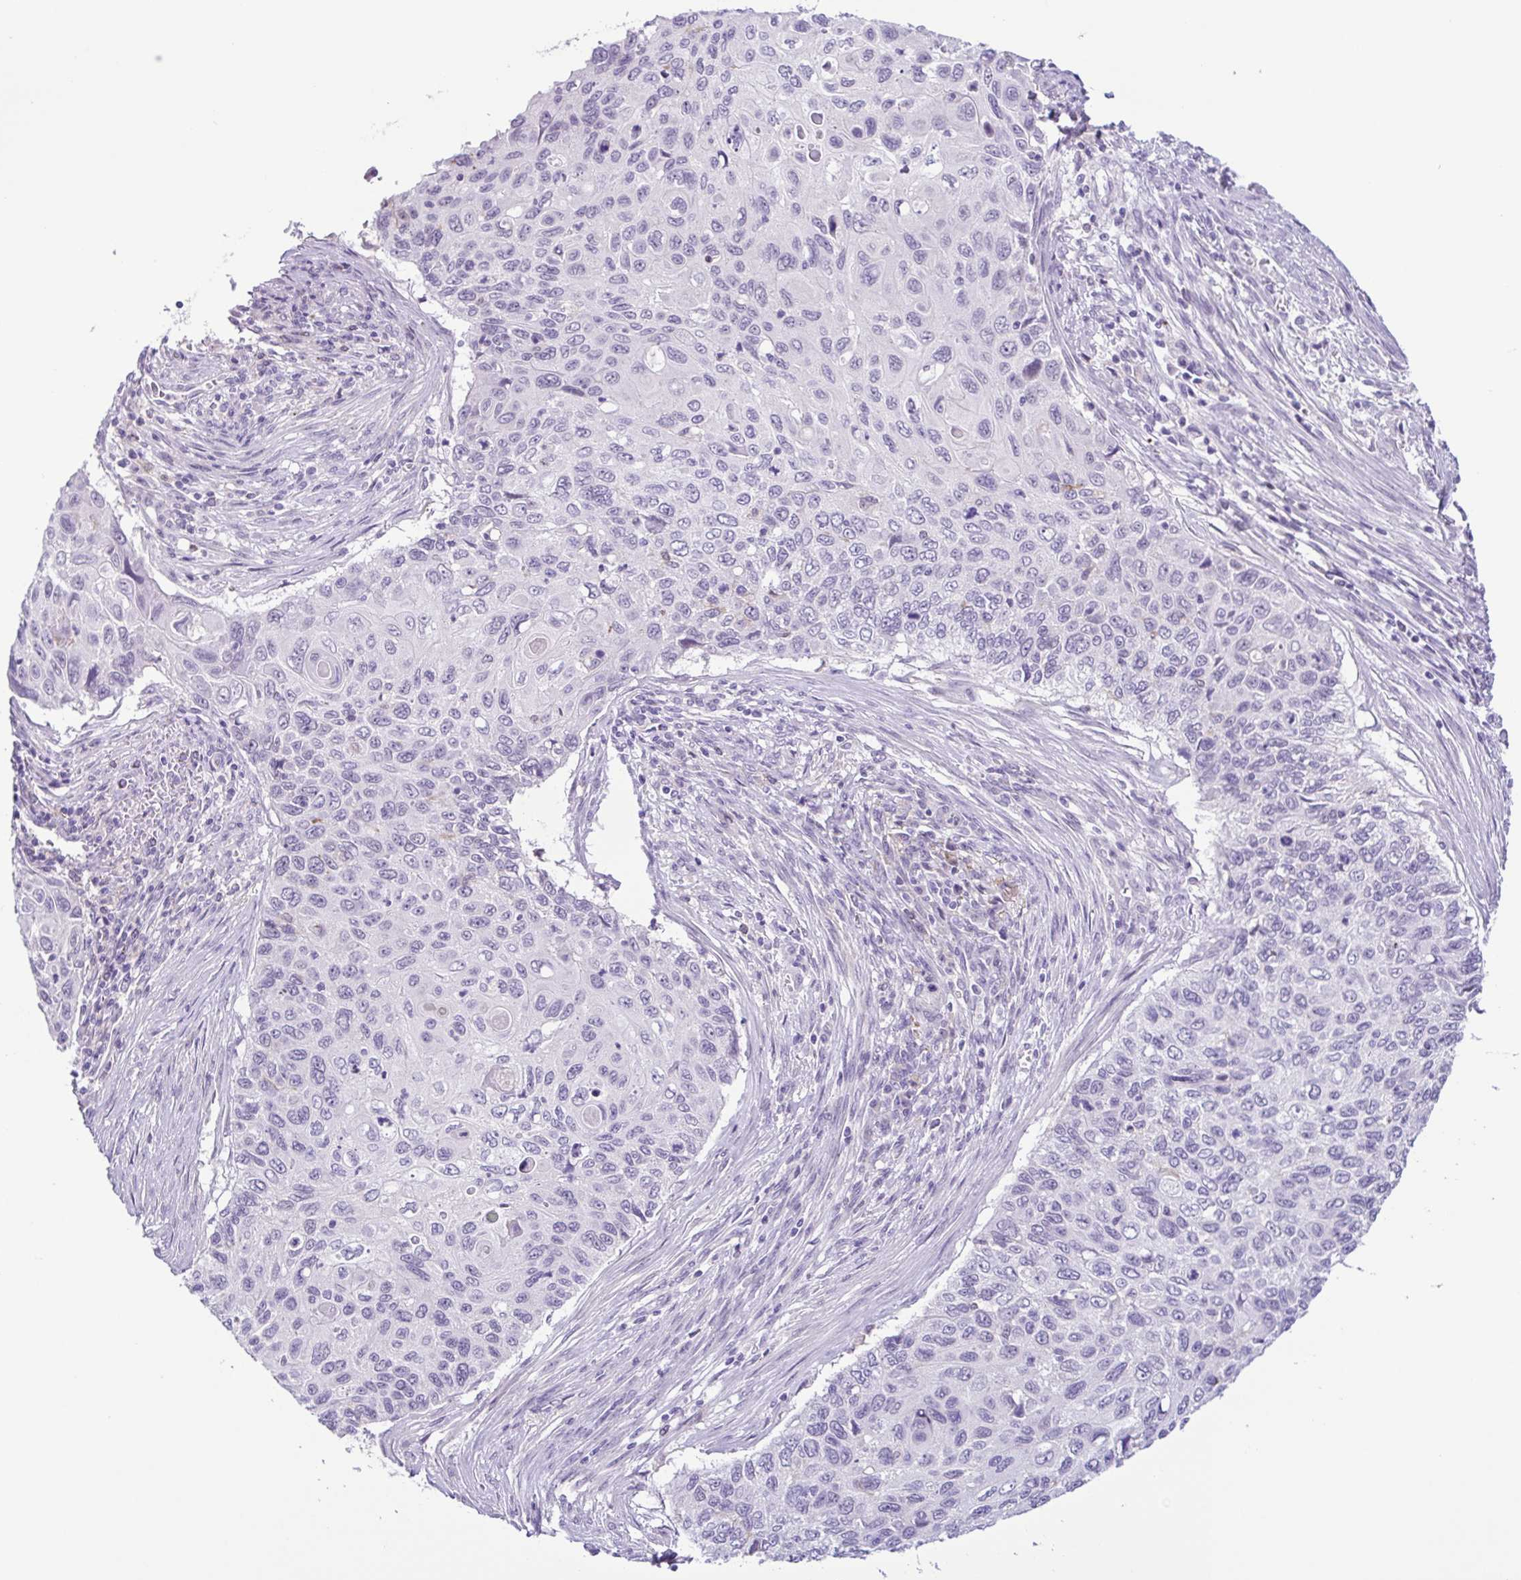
{"staining": {"intensity": "negative", "quantity": "none", "location": "none"}, "tissue": "cervical cancer", "cell_type": "Tumor cells", "image_type": "cancer", "snomed": [{"axis": "morphology", "description": "Squamous cell carcinoma, NOS"}, {"axis": "topography", "description": "Cervix"}], "caption": "Immunohistochemical staining of squamous cell carcinoma (cervical) demonstrates no significant staining in tumor cells.", "gene": "TERT", "patient": {"sex": "female", "age": 70}}